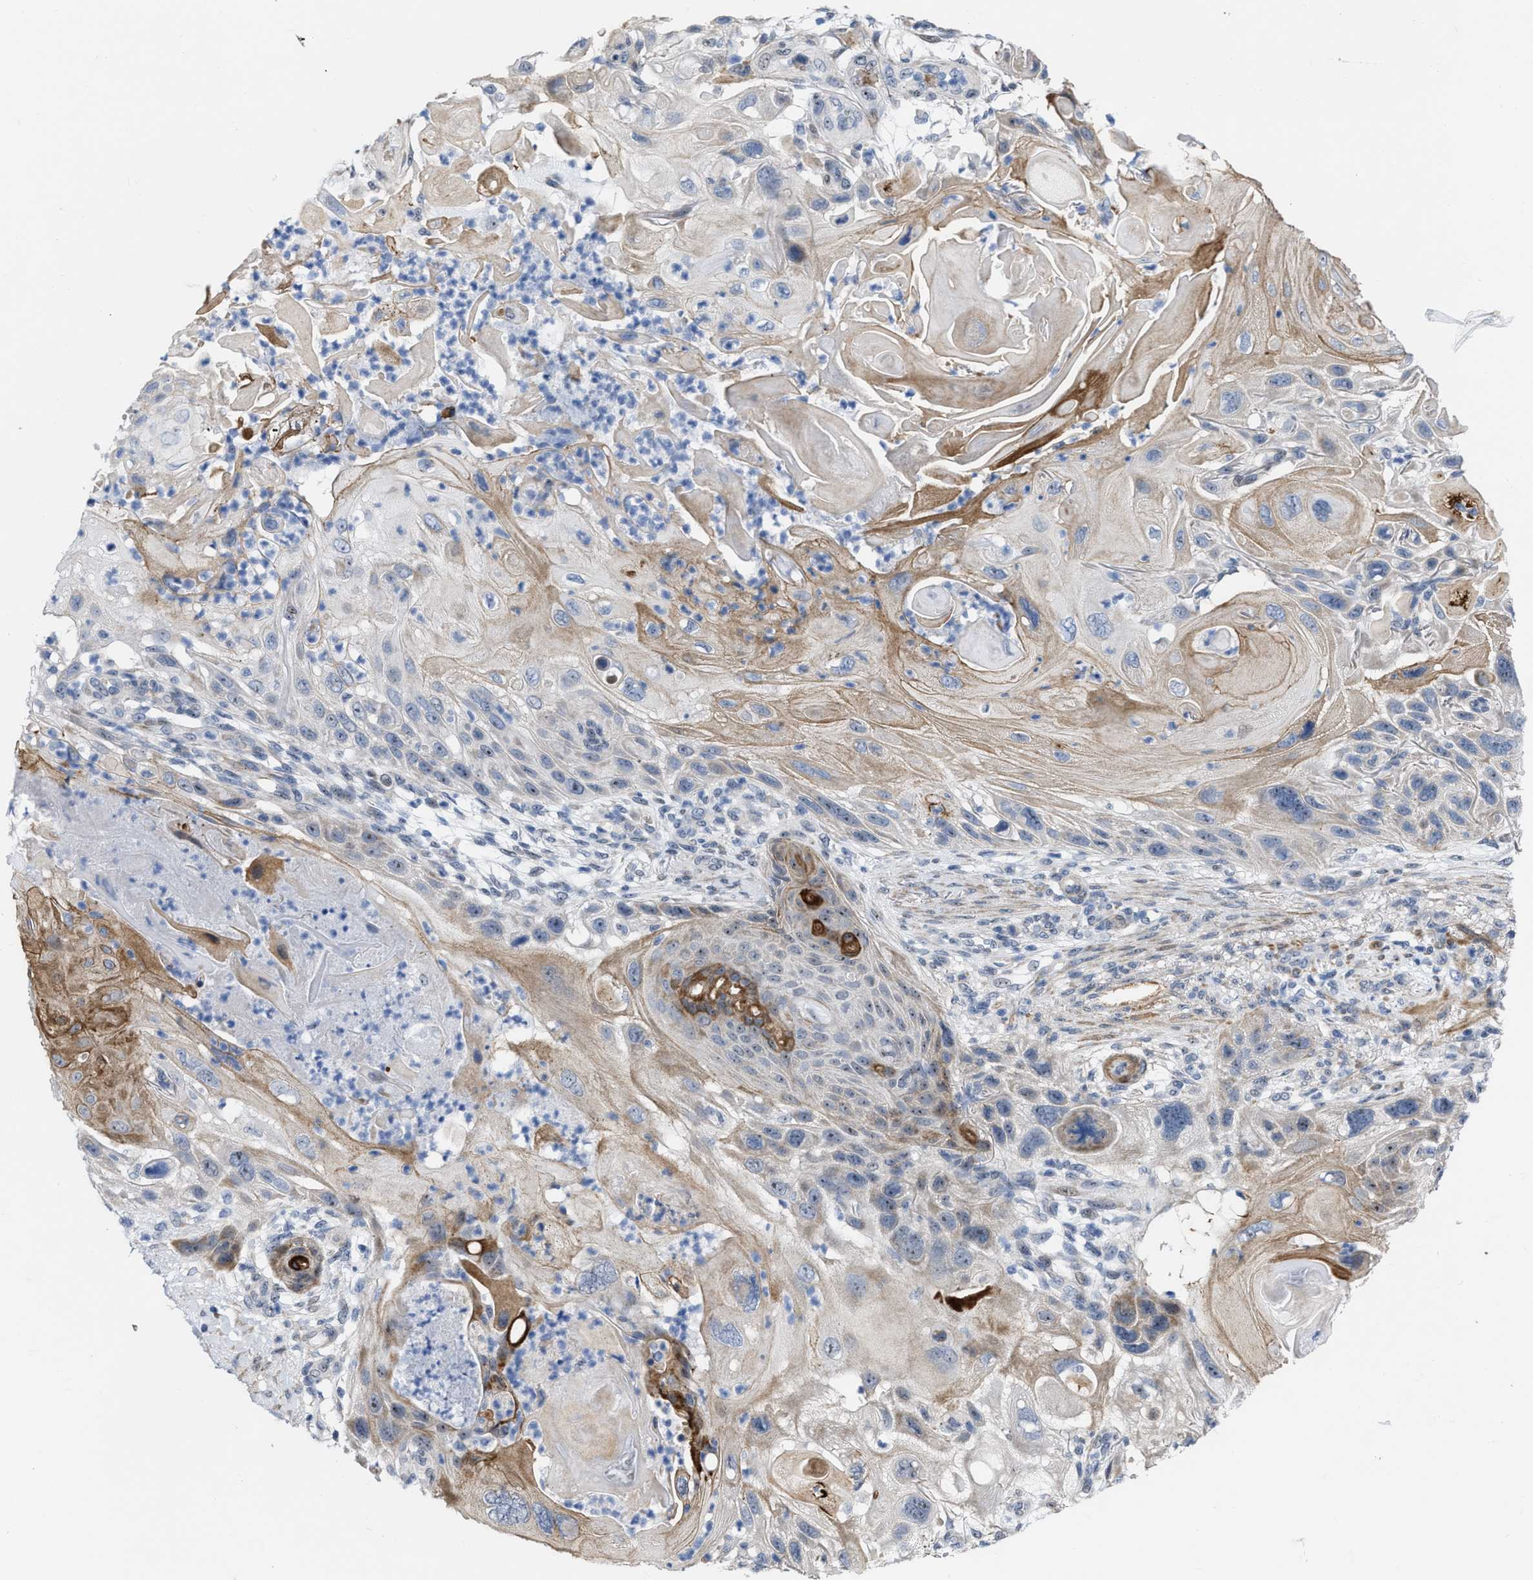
{"staining": {"intensity": "moderate", "quantity": "<25%", "location": "cytoplasmic/membranous,nuclear"}, "tissue": "skin cancer", "cell_type": "Tumor cells", "image_type": "cancer", "snomed": [{"axis": "morphology", "description": "Squamous cell carcinoma, NOS"}, {"axis": "topography", "description": "Skin"}], "caption": "Moderate cytoplasmic/membranous and nuclear staining for a protein is appreciated in approximately <25% of tumor cells of skin cancer (squamous cell carcinoma) using immunohistochemistry (IHC).", "gene": "POLR1F", "patient": {"sex": "female", "age": 77}}